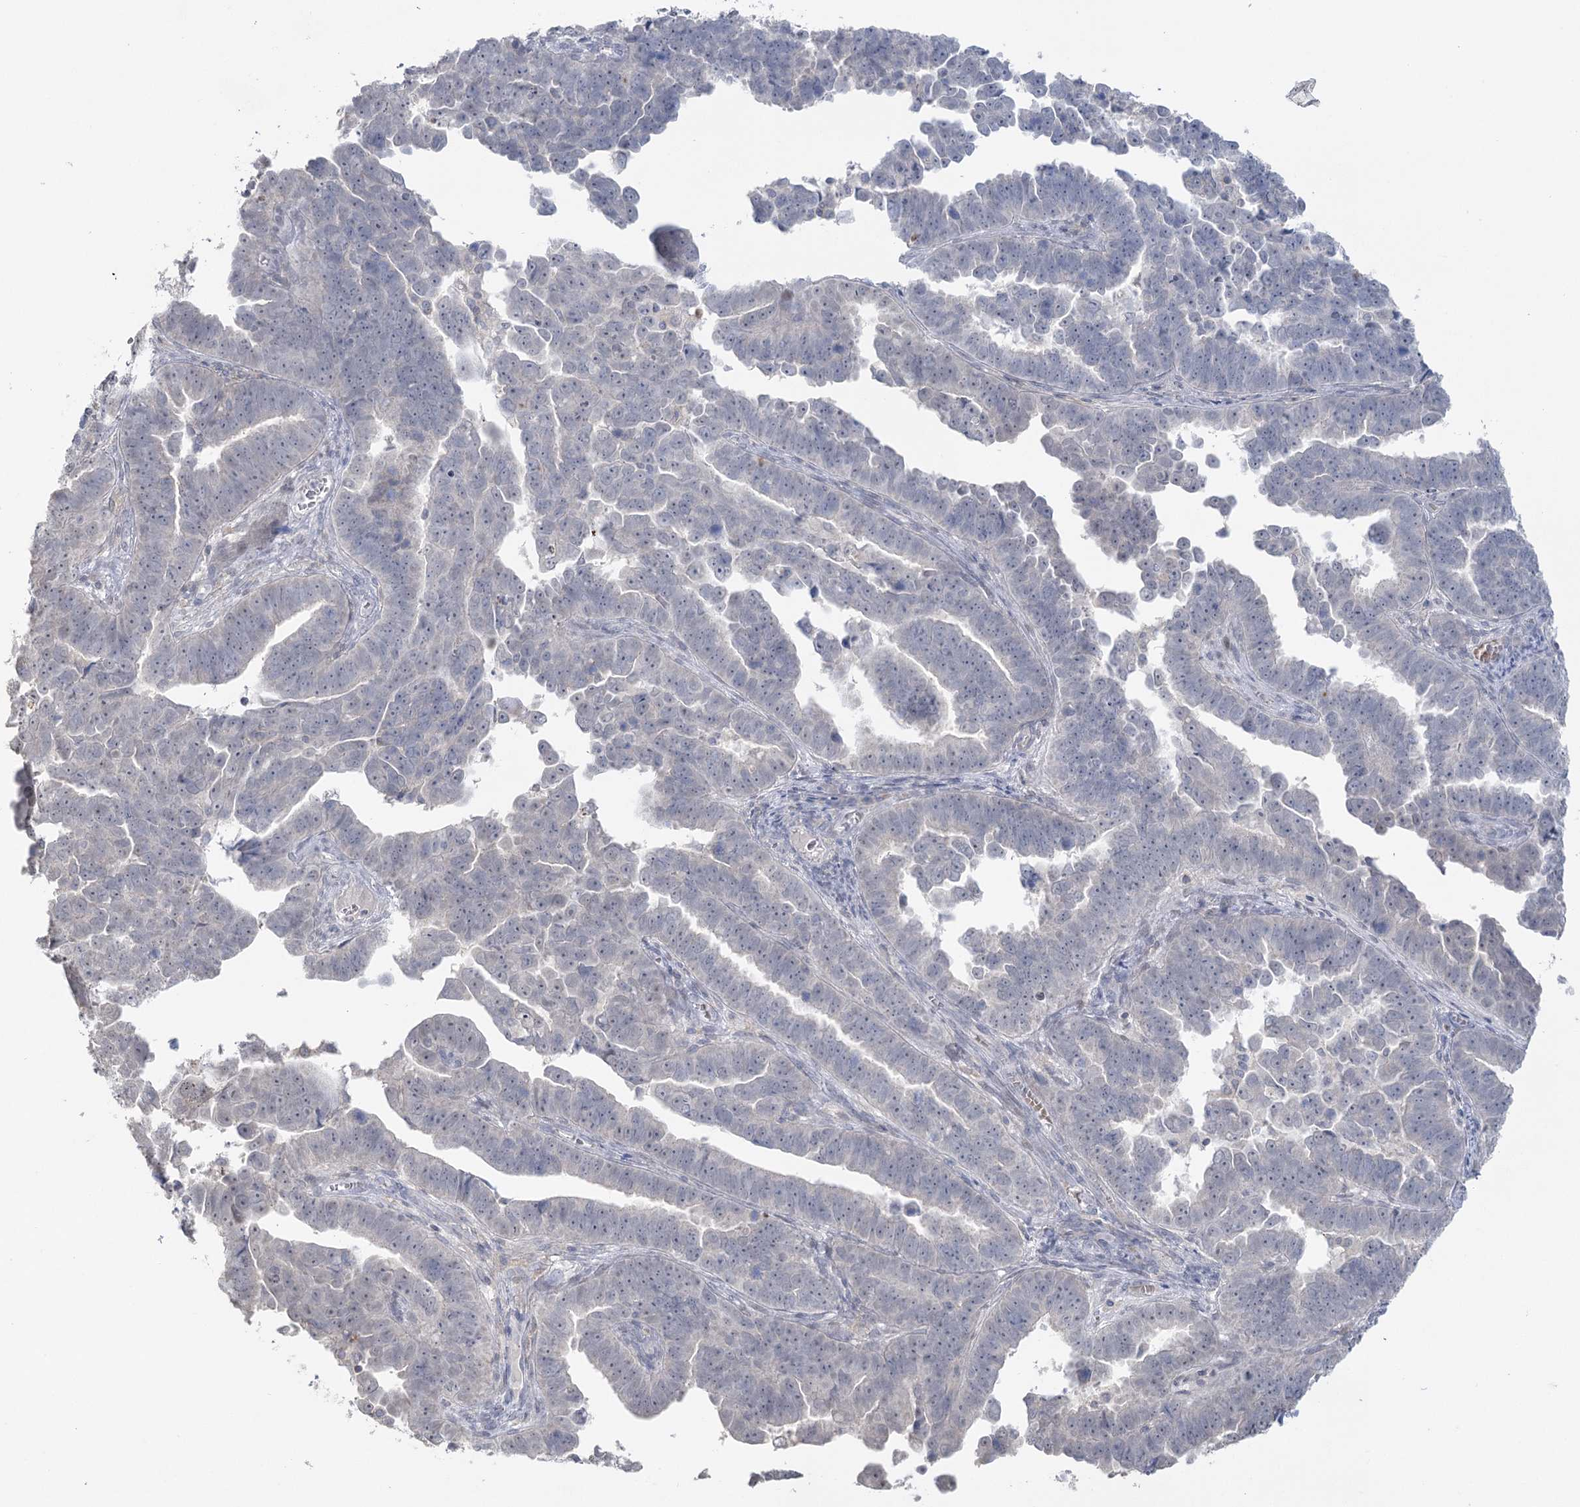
{"staining": {"intensity": "negative", "quantity": "none", "location": "none"}, "tissue": "endometrial cancer", "cell_type": "Tumor cells", "image_type": "cancer", "snomed": [{"axis": "morphology", "description": "Adenocarcinoma, NOS"}, {"axis": "topography", "description": "Endometrium"}], "caption": "A micrograph of human endometrial adenocarcinoma is negative for staining in tumor cells.", "gene": "TRAF3IP1", "patient": {"sex": "female", "age": 75}}